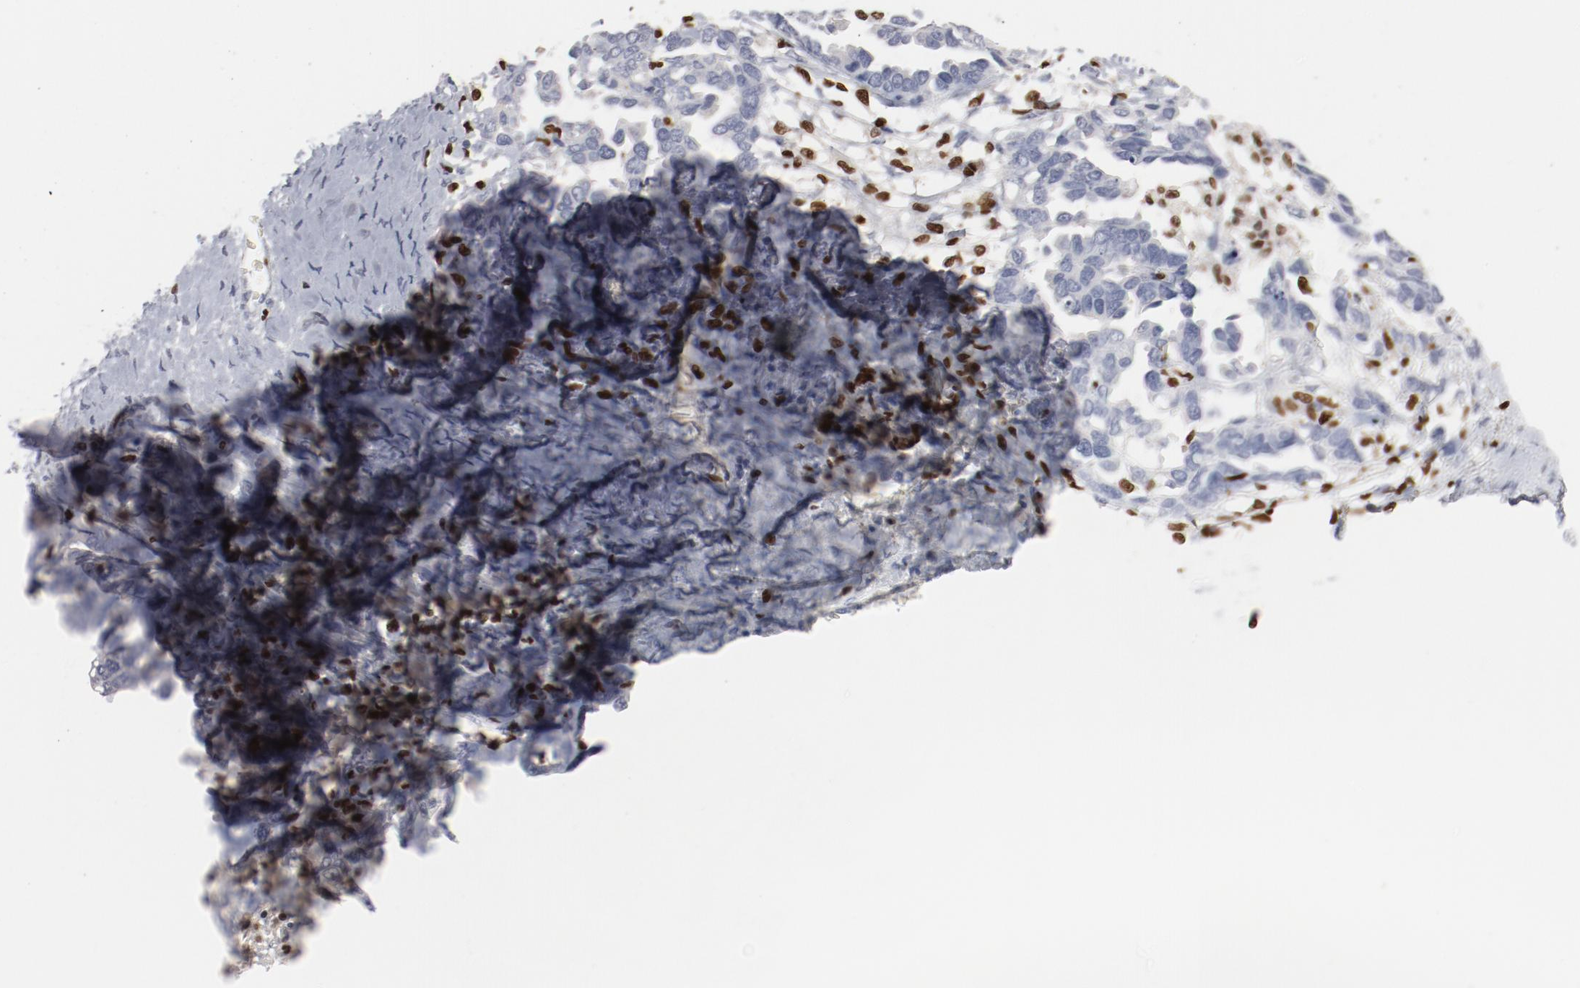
{"staining": {"intensity": "negative", "quantity": "none", "location": "none"}, "tissue": "ovarian cancer", "cell_type": "Tumor cells", "image_type": "cancer", "snomed": [{"axis": "morphology", "description": "Cystadenocarcinoma, serous, NOS"}, {"axis": "topography", "description": "Ovary"}], "caption": "IHC histopathology image of neoplastic tissue: human ovarian cancer stained with DAB (3,3'-diaminobenzidine) demonstrates no significant protein staining in tumor cells.", "gene": "SPI1", "patient": {"sex": "female", "age": 69}}